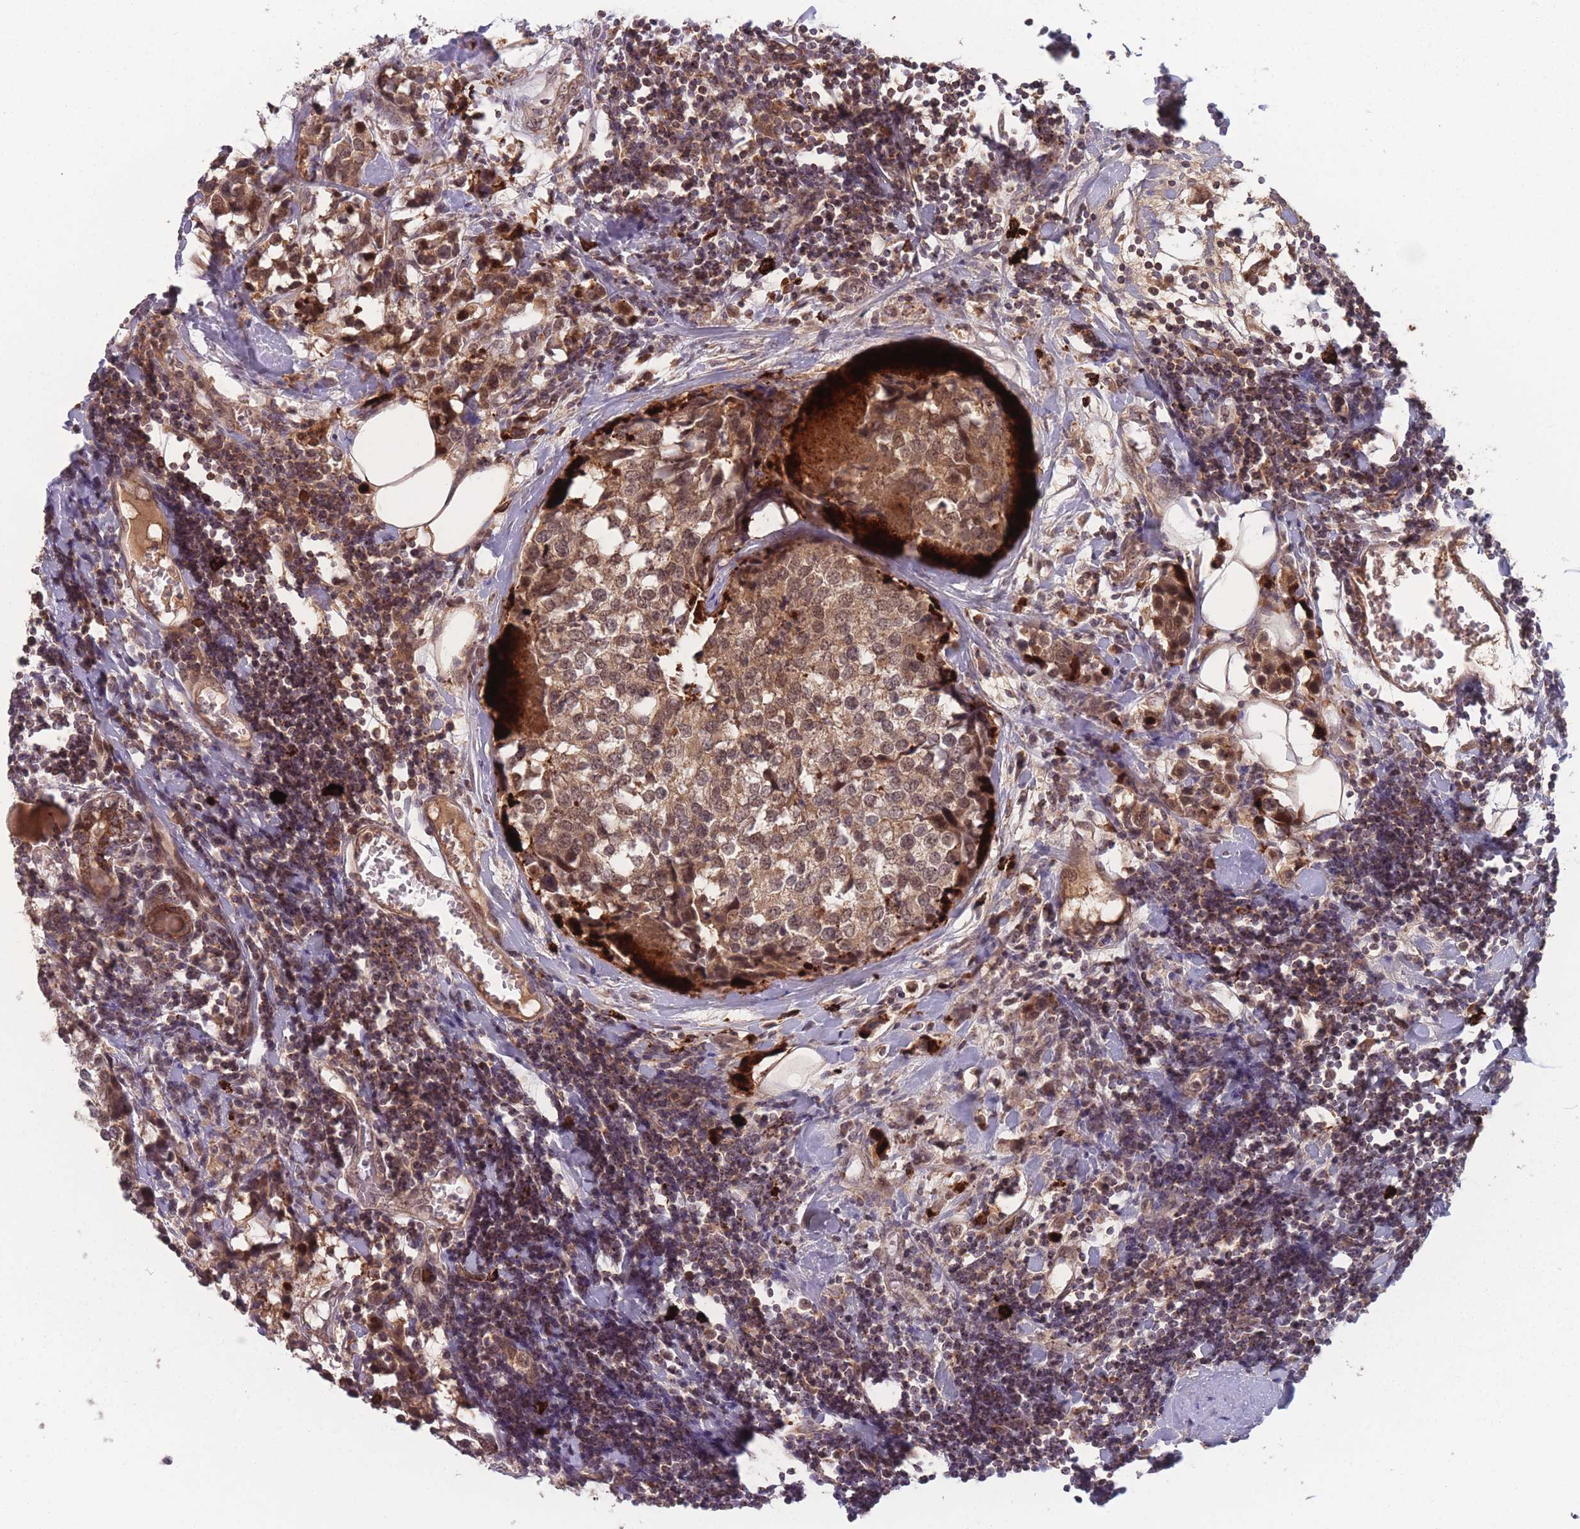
{"staining": {"intensity": "moderate", "quantity": ">75%", "location": "cytoplasmic/membranous,nuclear"}, "tissue": "breast cancer", "cell_type": "Tumor cells", "image_type": "cancer", "snomed": [{"axis": "morphology", "description": "Lobular carcinoma"}, {"axis": "topography", "description": "Breast"}], "caption": "A photomicrograph of breast cancer (lobular carcinoma) stained for a protein shows moderate cytoplasmic/membranous and nuclear brown staining in tumor cells. Nuclei are stained in blue.", "gene": "TMEM232", "patient": {"sex": "female", "age": 59}}